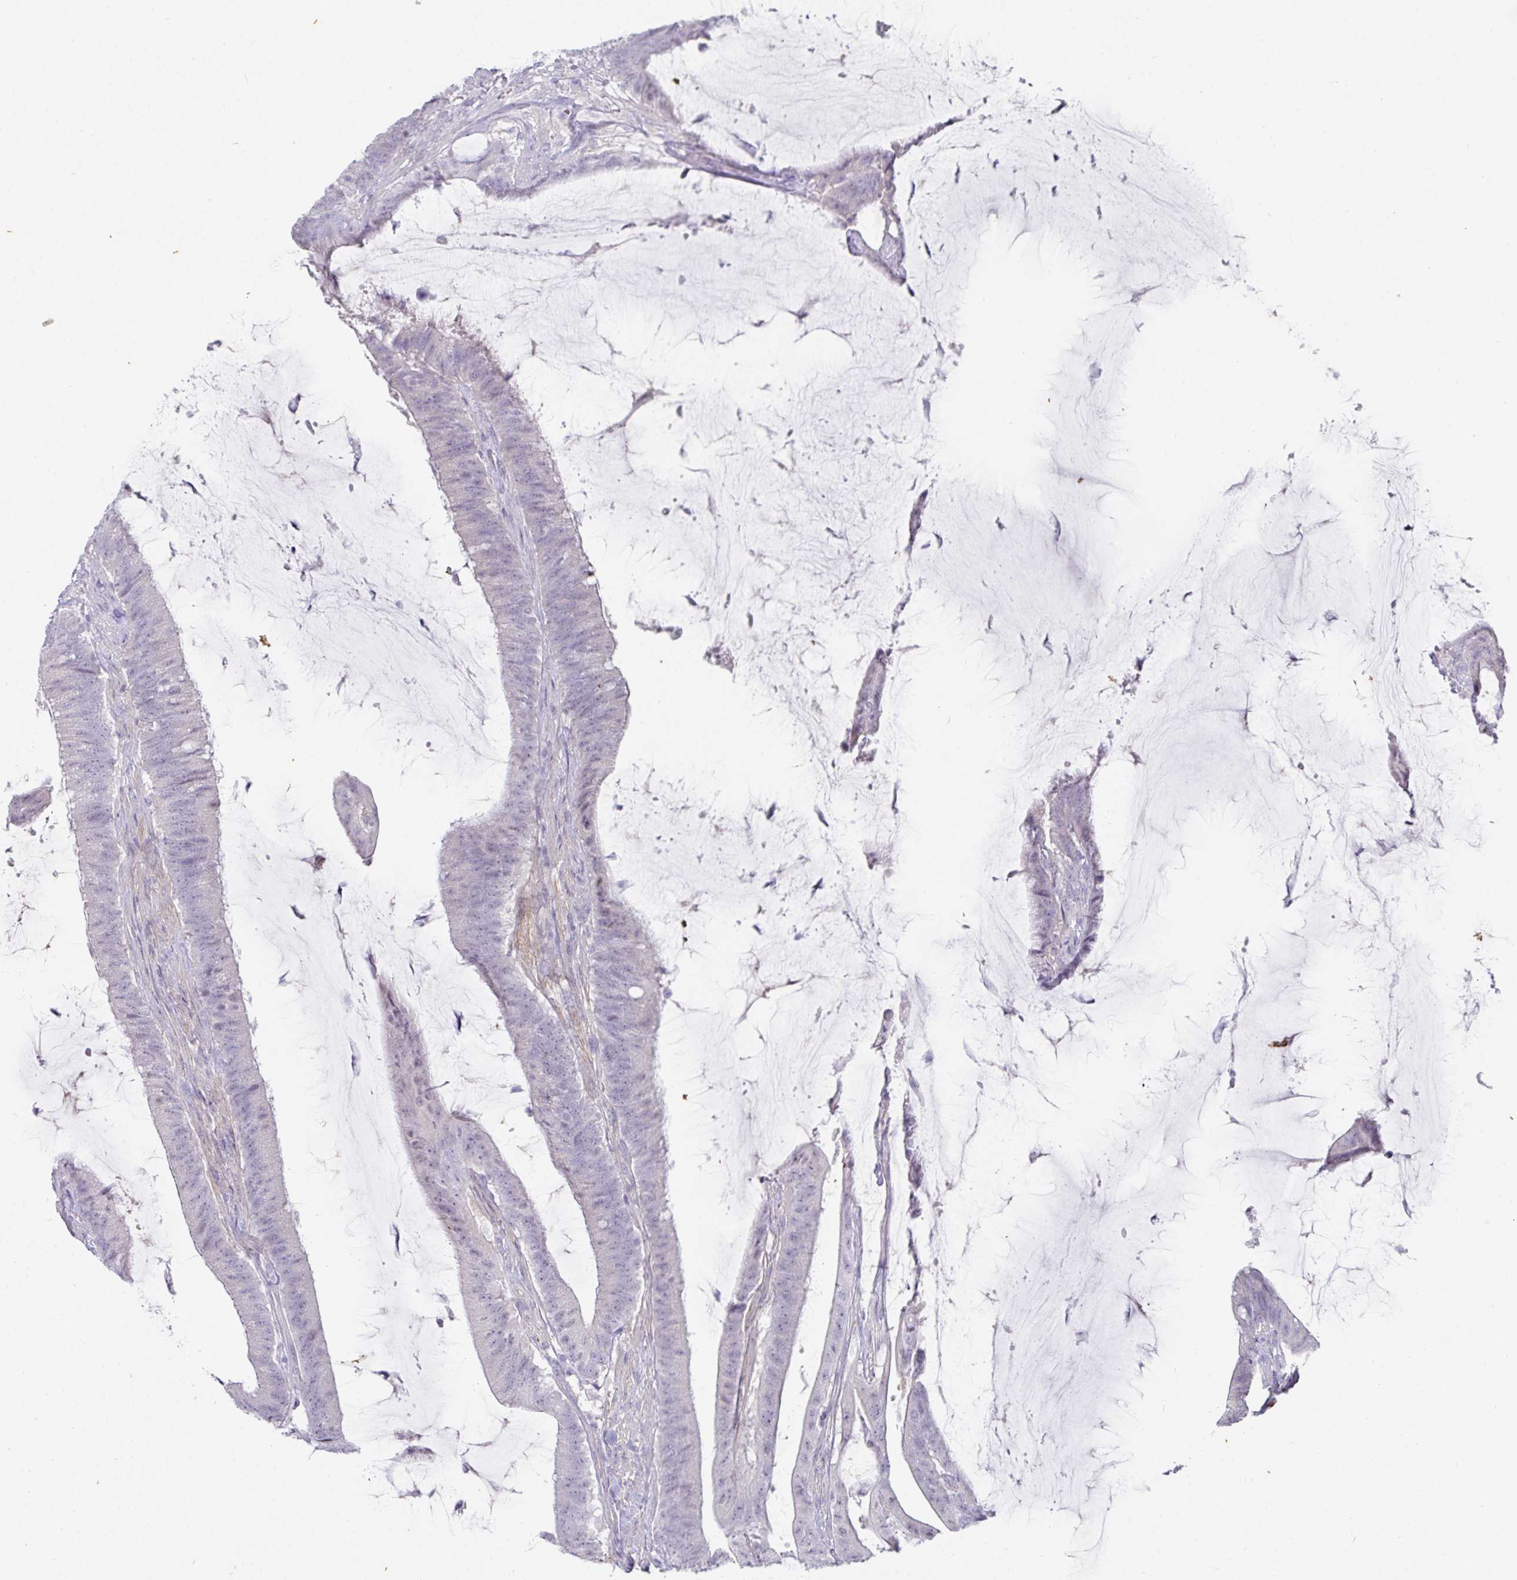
{"staining": {"intensity": "negative", "quantity": "none", "location": "none"}, "tissue": "colorectal cancer", "cell_type": "Tumor cells", "image_type": "cancer", "snomed": [{"axis": "morphology", "description": "Adenocarcinoma, NOS"}, {"axis": "topography", "description": "Colon"}], "caption": "Protein analysis of adenocarcinoma (colorectal) shows no significant positivity in tumor cells. (DAB IHC, high magnification).", "gene": "OR52N1", "patient": {"sex": "female", "age": 43}}